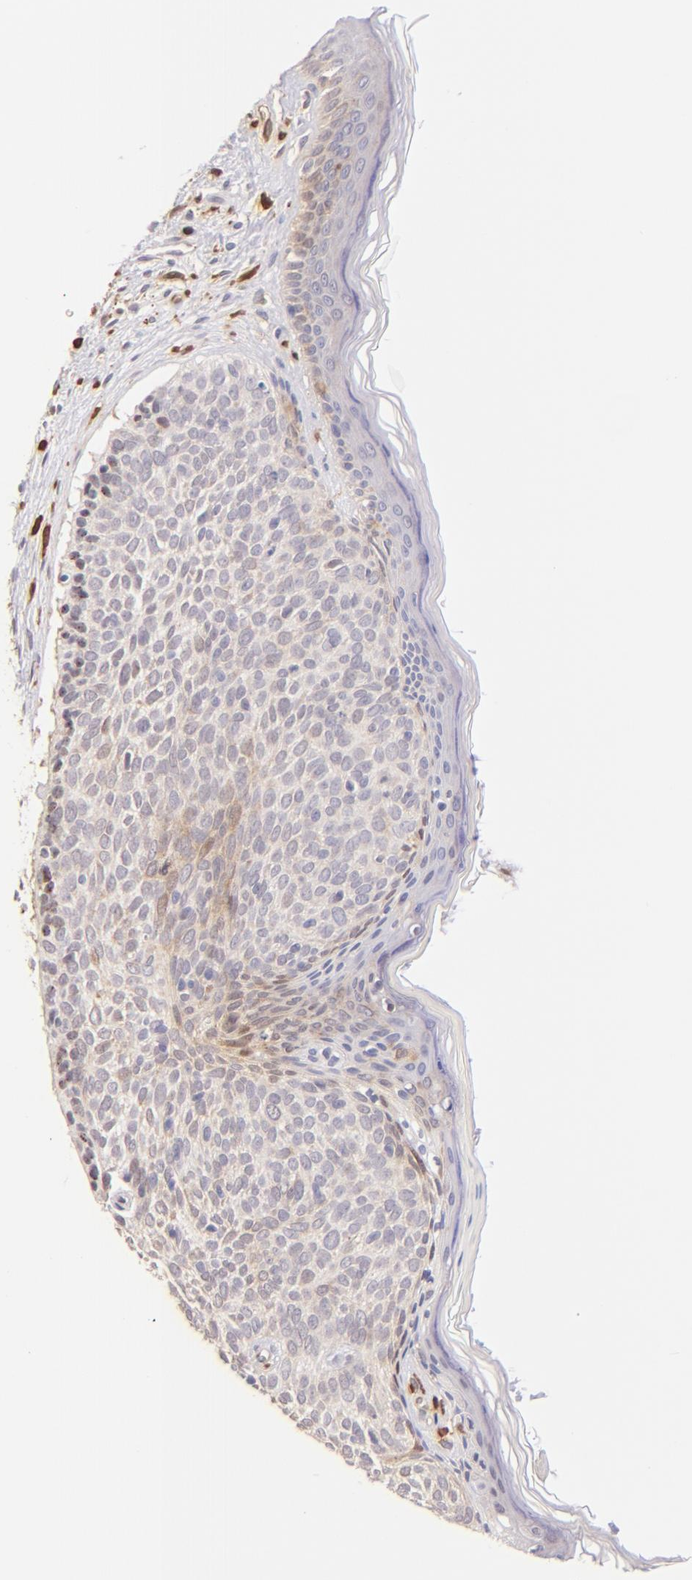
{"staining": {"intensity": "weak", "quantity": "25%-75%", "location": "cytoplasmic/membranous"}, "tissue": "skin cancer", "cell_type": "Tumor cells", "image_type": "cancer", "snomed": [{"axis": "morphology", "description": "Basal cell carcinoma"}, {"axis": "topography", "description": "Skin"}], "caption": "Skin basal cell carcinoma tissue reveals weak cytoplasmic/membranous expression in approximately 25%-75% of tumor cells, visualized by immunohistochemistry.", "gene": "BTK", "patient": {"sex": "female", "age": 78}}